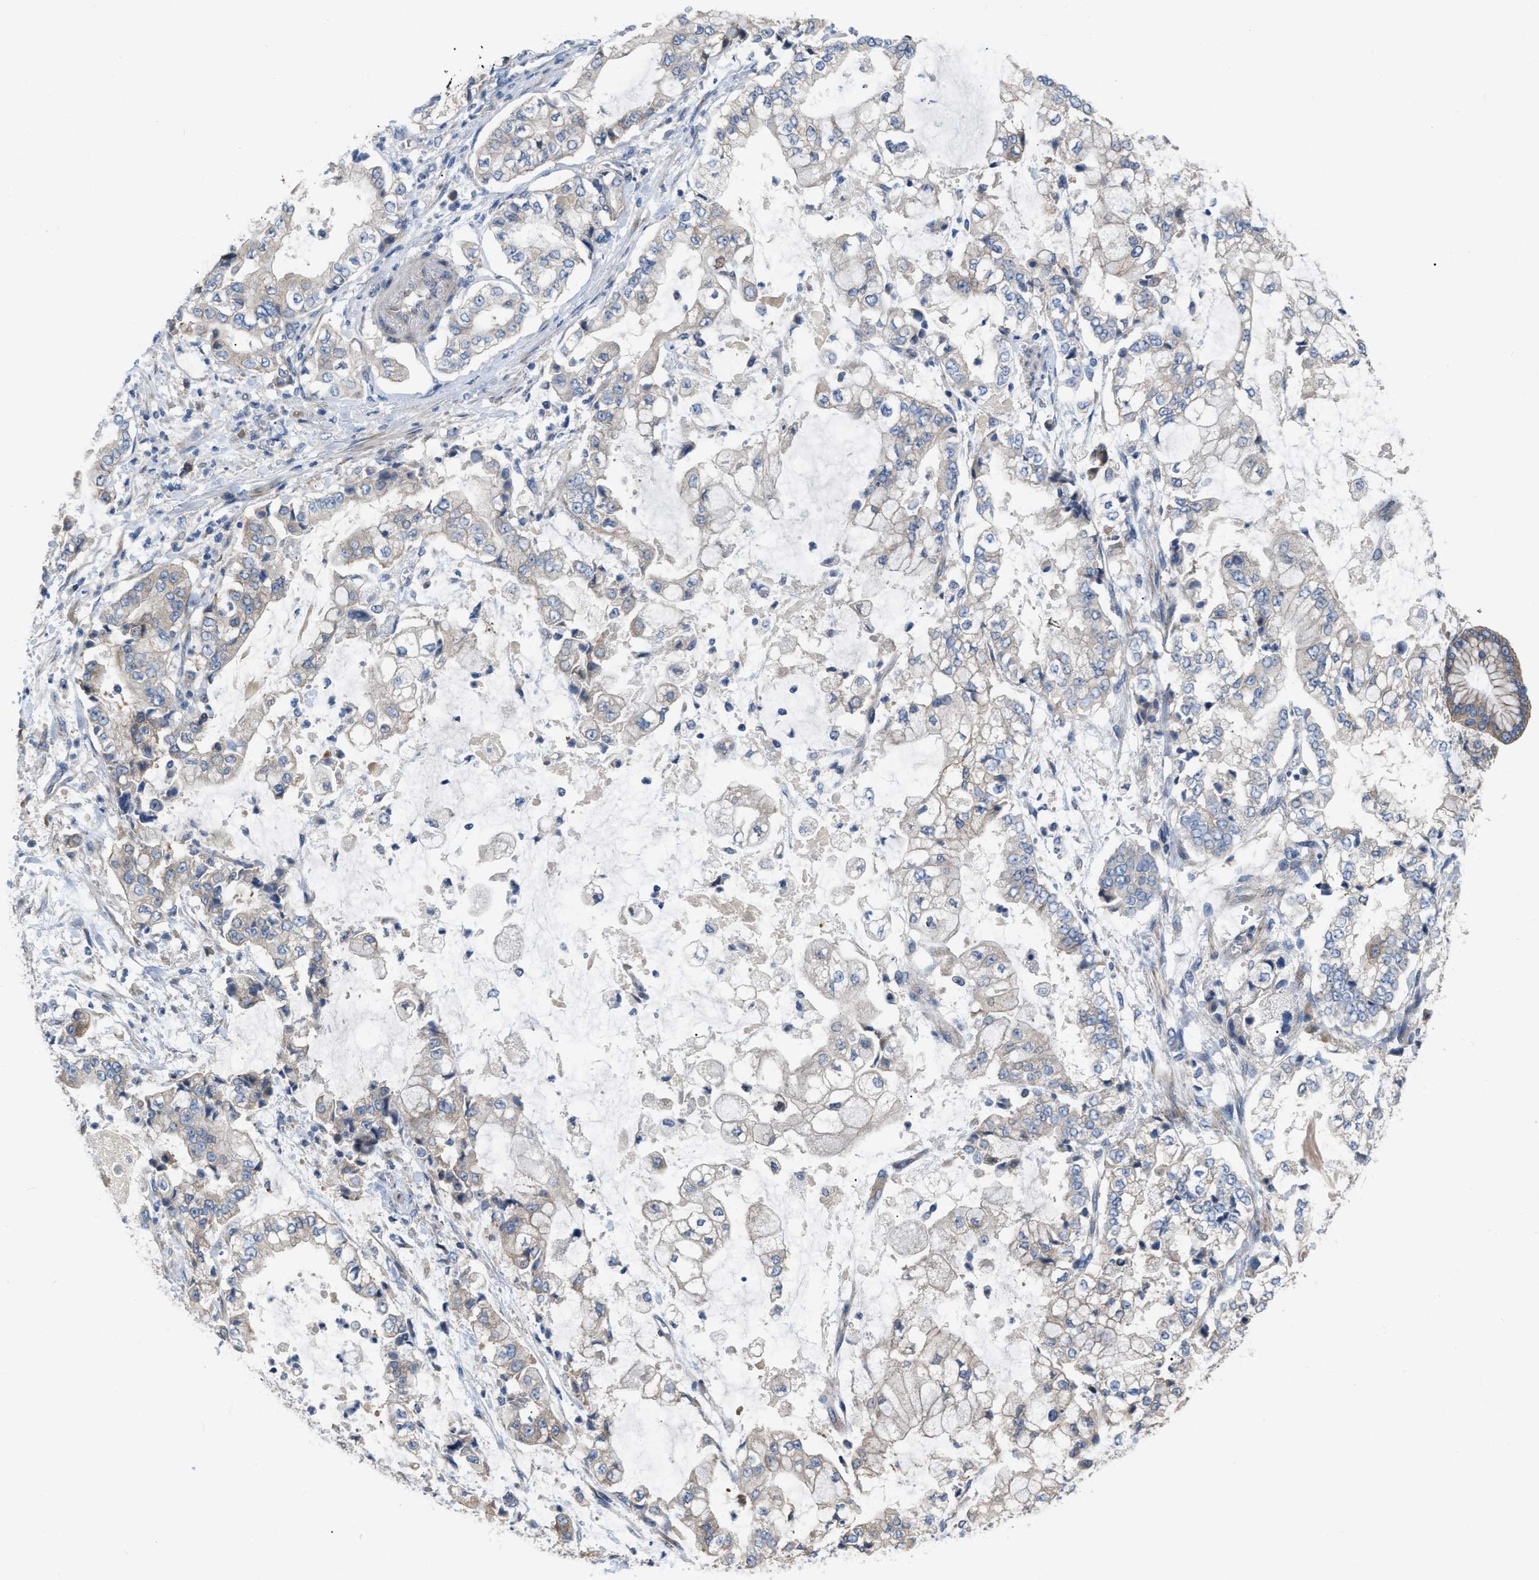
{"staining": {"intensity": "negative", "quantity": "none", "location": "none"}, "tissue": "stomach cancer", "cell_type": "Tumor cells", "image_type": "cancer", "snomed": [{"axis": "morphology", "description": "Adenocarcinoma, NOS"}, {"axis": "topography", "description": "Stomach"}], "caption": "The photomicrograph exhibits no significant expression in tumor cells of stomach cancer. (DAB IHC visualized using brightfield microscopy, high magnification).", "gene": "DHX58", "patient": {"sex": "male", "age": 76}}